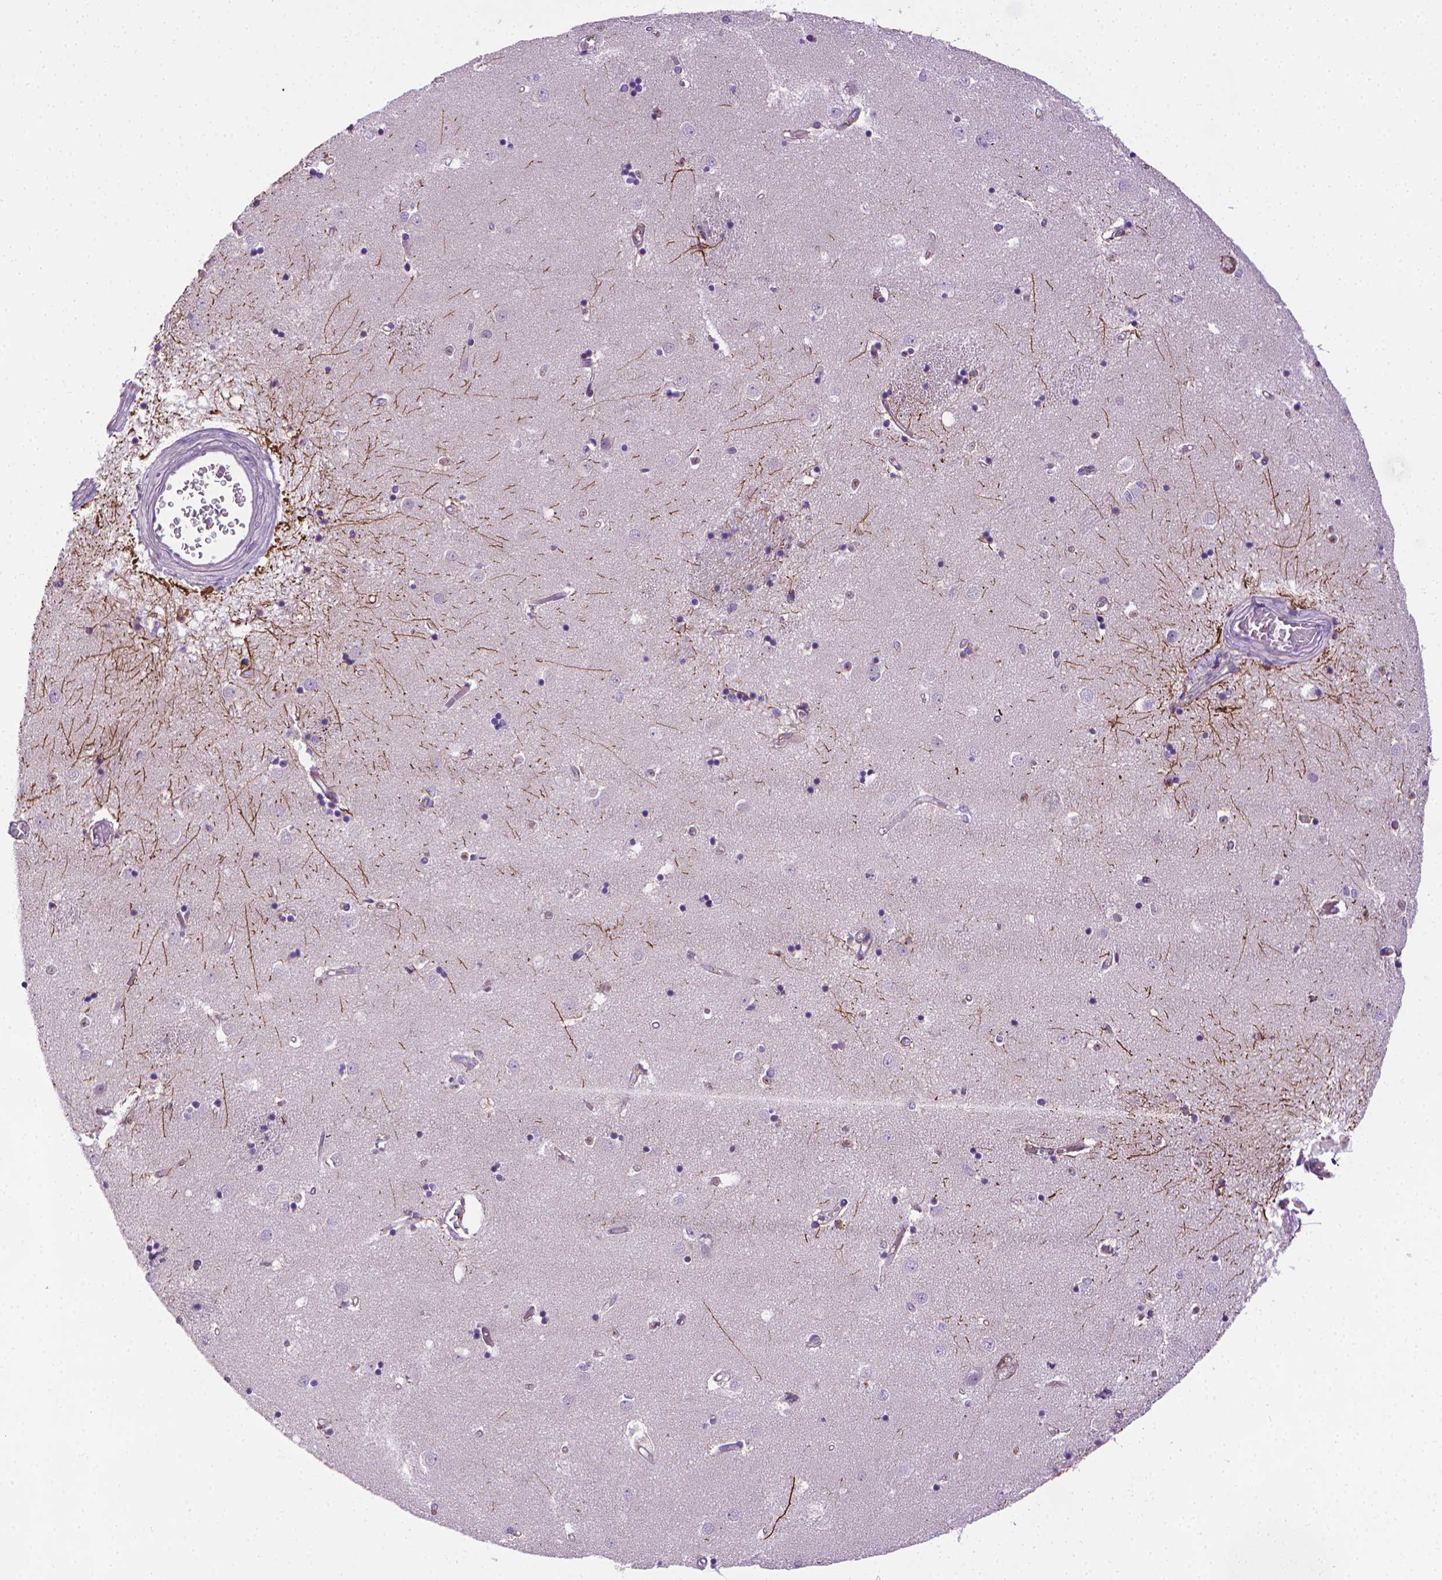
{"staining": {"intensity": "negative", "quantity": "none", "location": "none"}, "tissue": "caudate", "cell_type": "Glial cells", "image_type": "normal", "snomed": [{"axis": "morphology", "description": "Normal tissue, NOS"}, {"axis": "topography", "description": "Lateral ventricle wall"}], "caption": "High power microscopy histopathology image of an immunohistochemistry (IHC) photomicrograph of unremarkable caudate, revealing no significant expression in glial cells.", "gene": "SLC51B", "patient": {"sex": "male", "age": 54}}